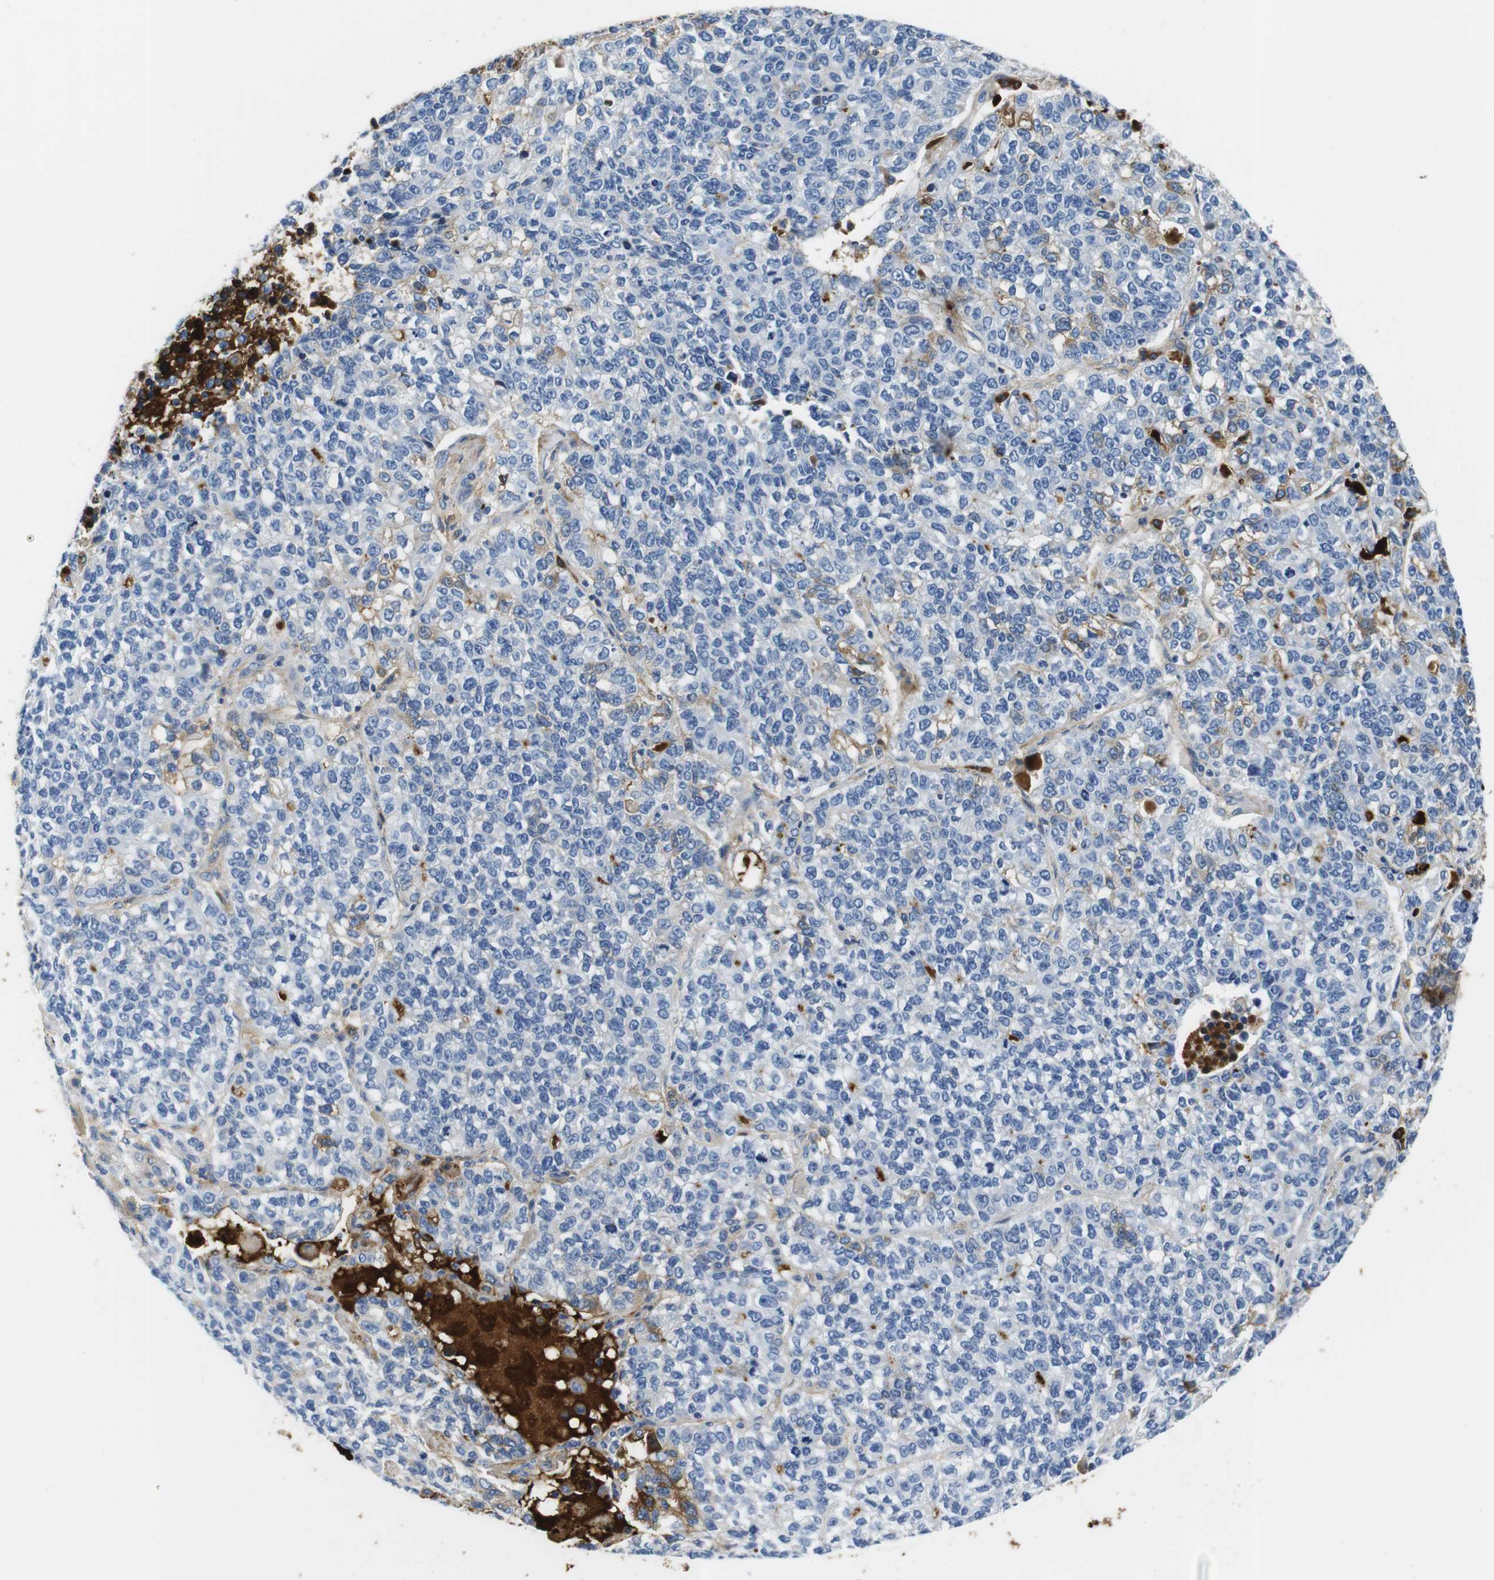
{"staining": {"intensity": "negative", "quantity": "none", "location": "none"}, "tissue": "lung cancer", "cell_type": "Tumor cells", "image_type": "cancer", "snomed": [{"axis": "morphology", "description": "Adenocarcinoma, NOS"}, {"axis": "topography", "description": "Lung"}], "caption": "DAB immunohistochemical staining of lung cancer demonstrates no significant positivity in tumor cells. (DAB immunohistochemistry, high magnification).", "gene": "IGKC", "patient": {"sex": "male", "age": 49}}